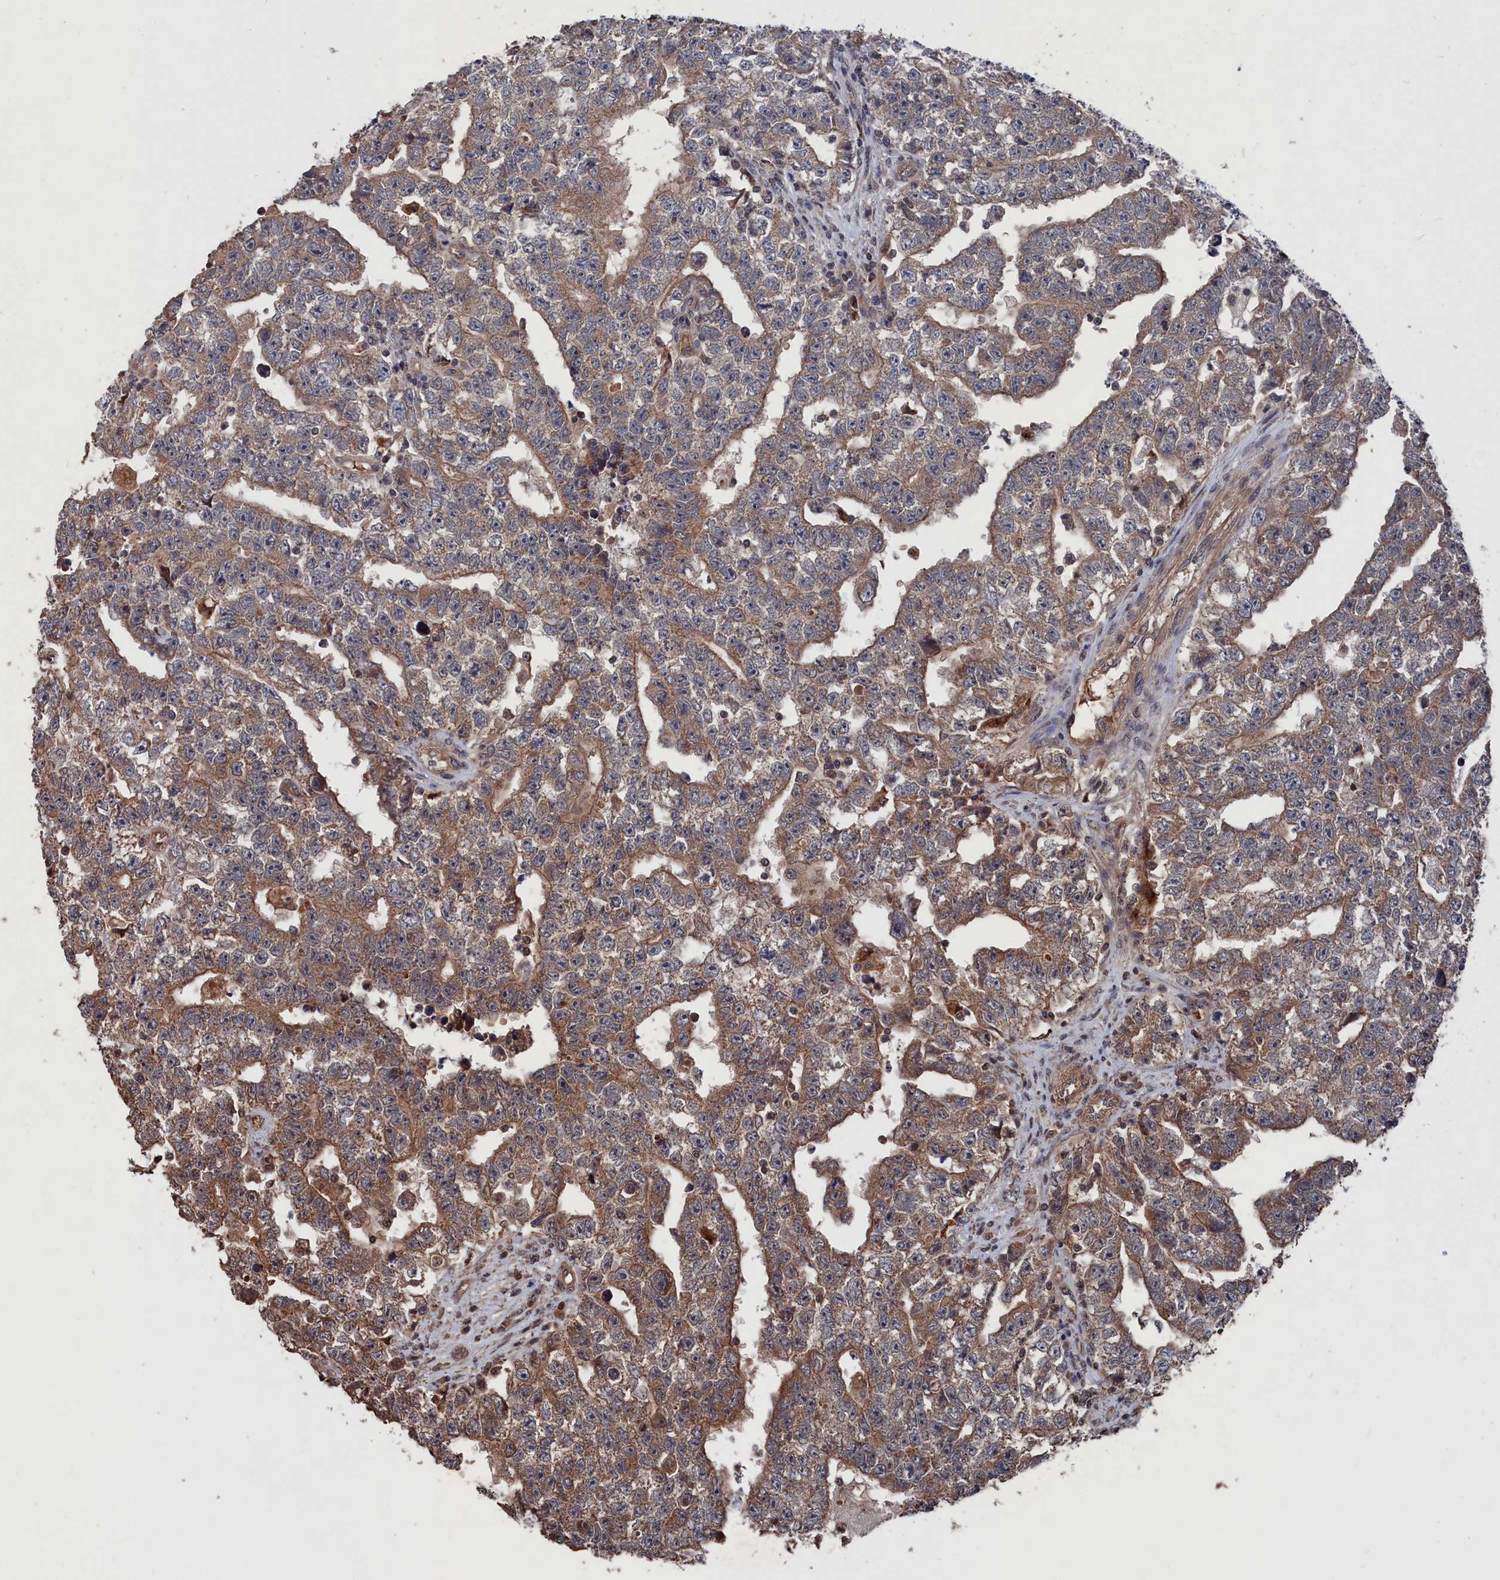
{"staining": {"intensity": "moderate", "quantity": ">75%", "location": "cytoplasmic/membranous"}, "tissue": "testis cancer", "cell_type": "Tumor cells", "image_type": "cancer", "snomed": [{"axis": "morphology", "description": "Carcinoma, Embryonal, NOS"}, {"axis": "topography", "description": "Testis"}], "caption": "Testis cancer (embryonal carcinoma) tissue displays moderate cytoplasmic/membranous staining in about >75% of tumor cells Using DAB (brown) and hematoxylin (blue) stains, captured at high magnification using brightfield microscopy.", "gene": "PDE12", "patient": {"sex": "male", "age": 25}}